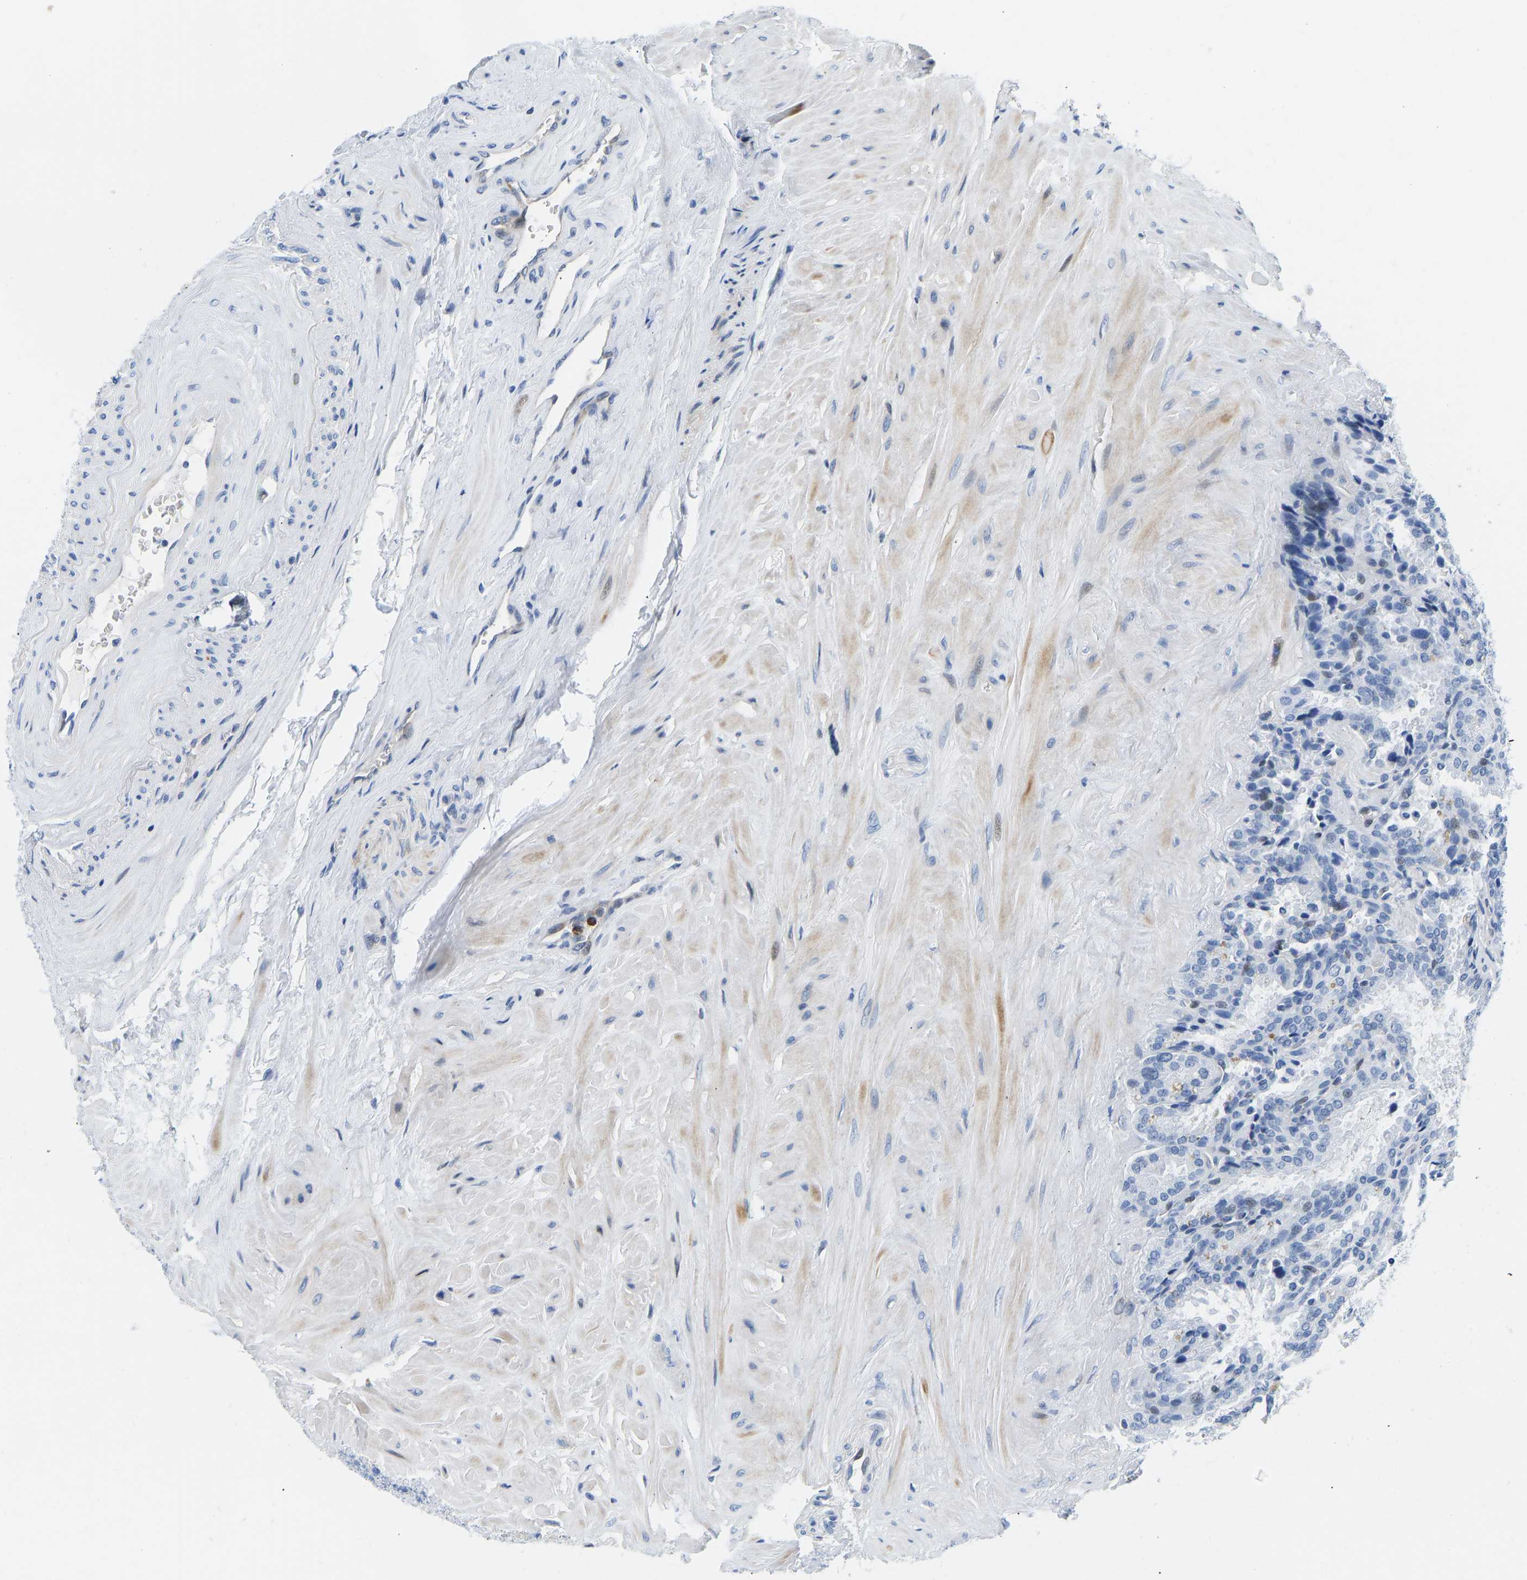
{"staining": {"intensity": "weak", "quantity": "<25%", "location": "nuclear"}, "tissue": "seminal vesicle", "cell_type": "Glandular cells", "image_type": "normal", "snomed": [{"axis": "morphology", "description": "Normal tissue, NOS"}, {"axis": "topography", "description": "Seminal veicle"}], "caption": "This is an immunohistochemistry (IHC) micrograph of benign human seminal vesicle. There is no expression in glandular cells.", "gene": "HDAC5", "patient": {"sex": "male", "age": 46}}